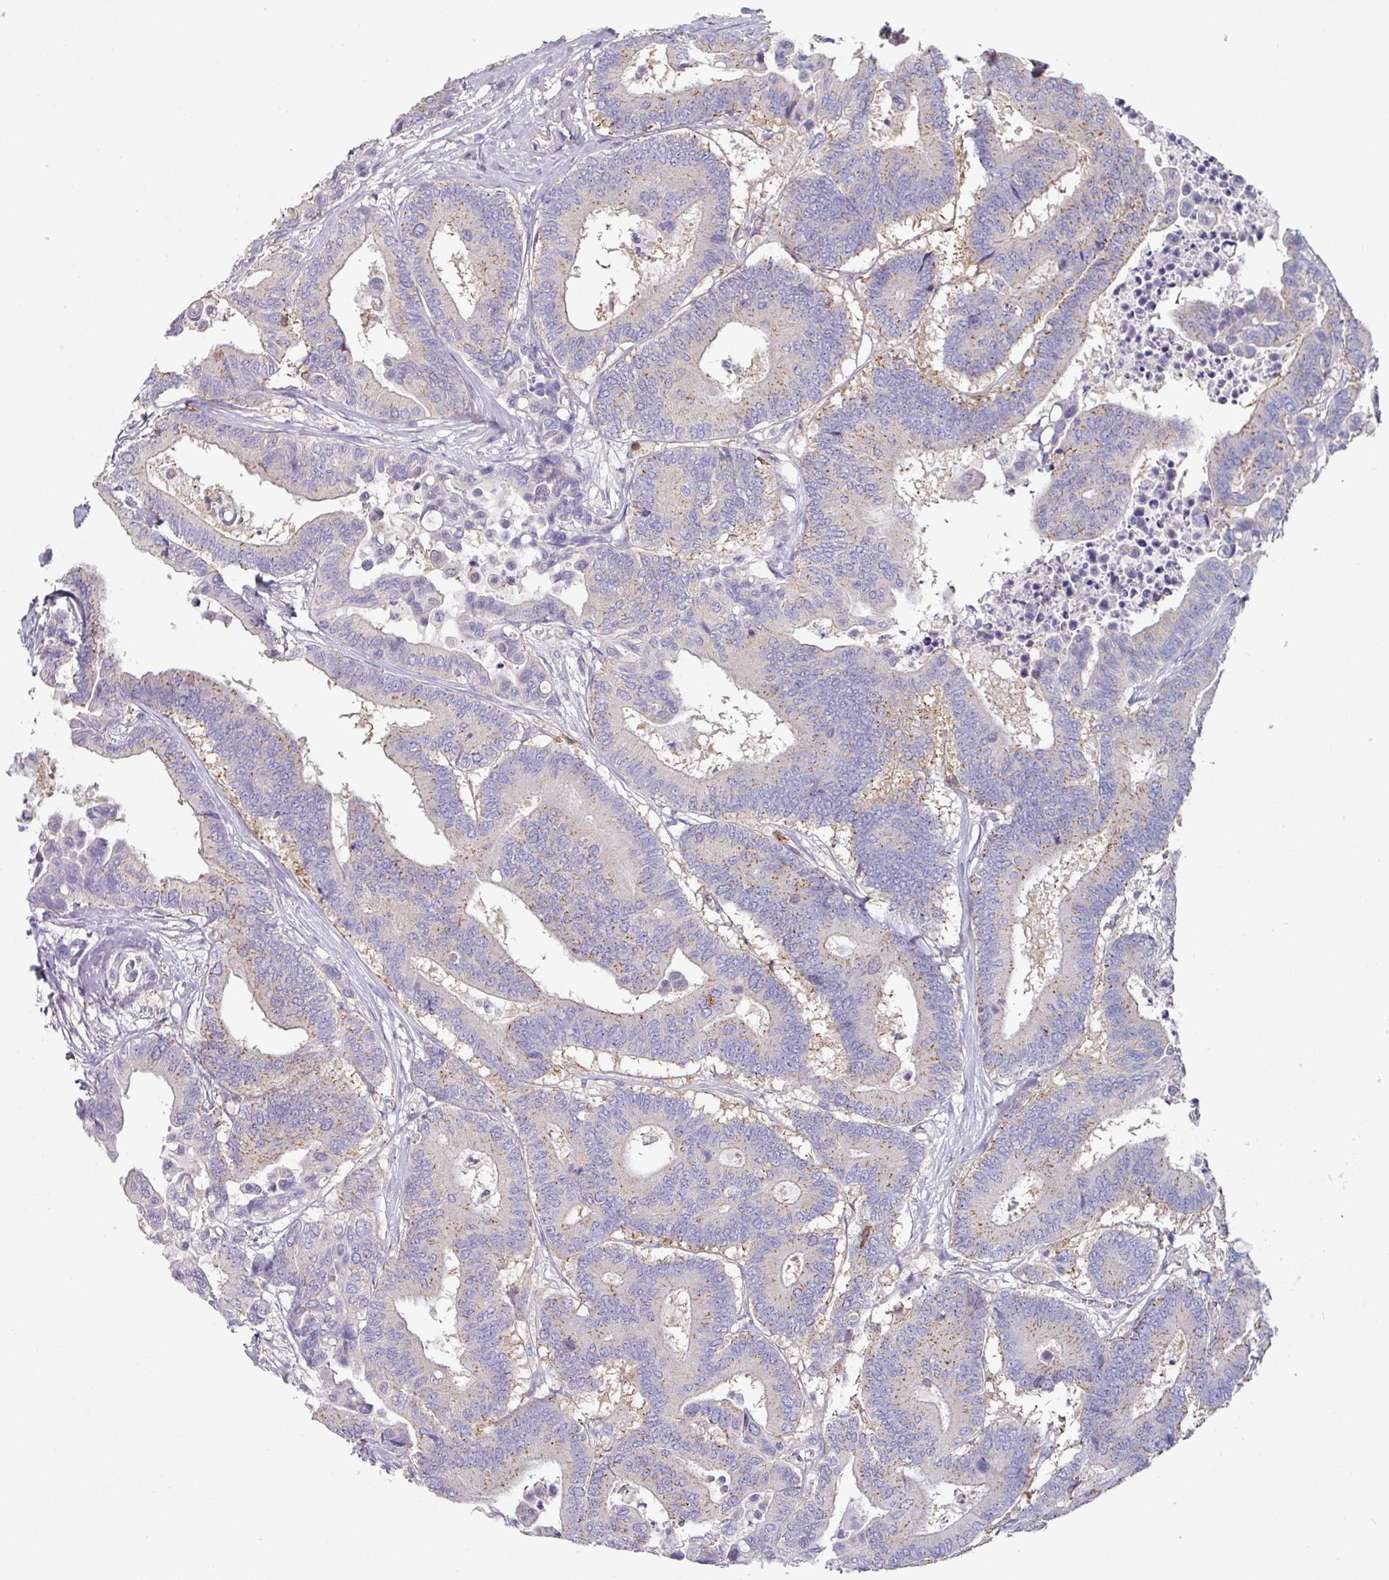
{"staining": {"intensity": "weak", "quantity": "<25%", "location": "cytoplasmic/membranous"}, "tissue": "colorectal cancer", "cell_type": "Tumor cells", "image_type": "cancer", "snomed": [{"axis": "morphology", "description": "Normal tissue, NOS"}, {"axis": "morphology", "description": "Adenocarcinoma, NOS"}, {"axis": "topography", "description": "Colon"}], "caption": "This is an IHC micrograph of human adenocarcinoma (colorectal). There is no positivity in tumor cells.", "gene": "CD3G", "patient": {"sex": "male", "age": 82}}